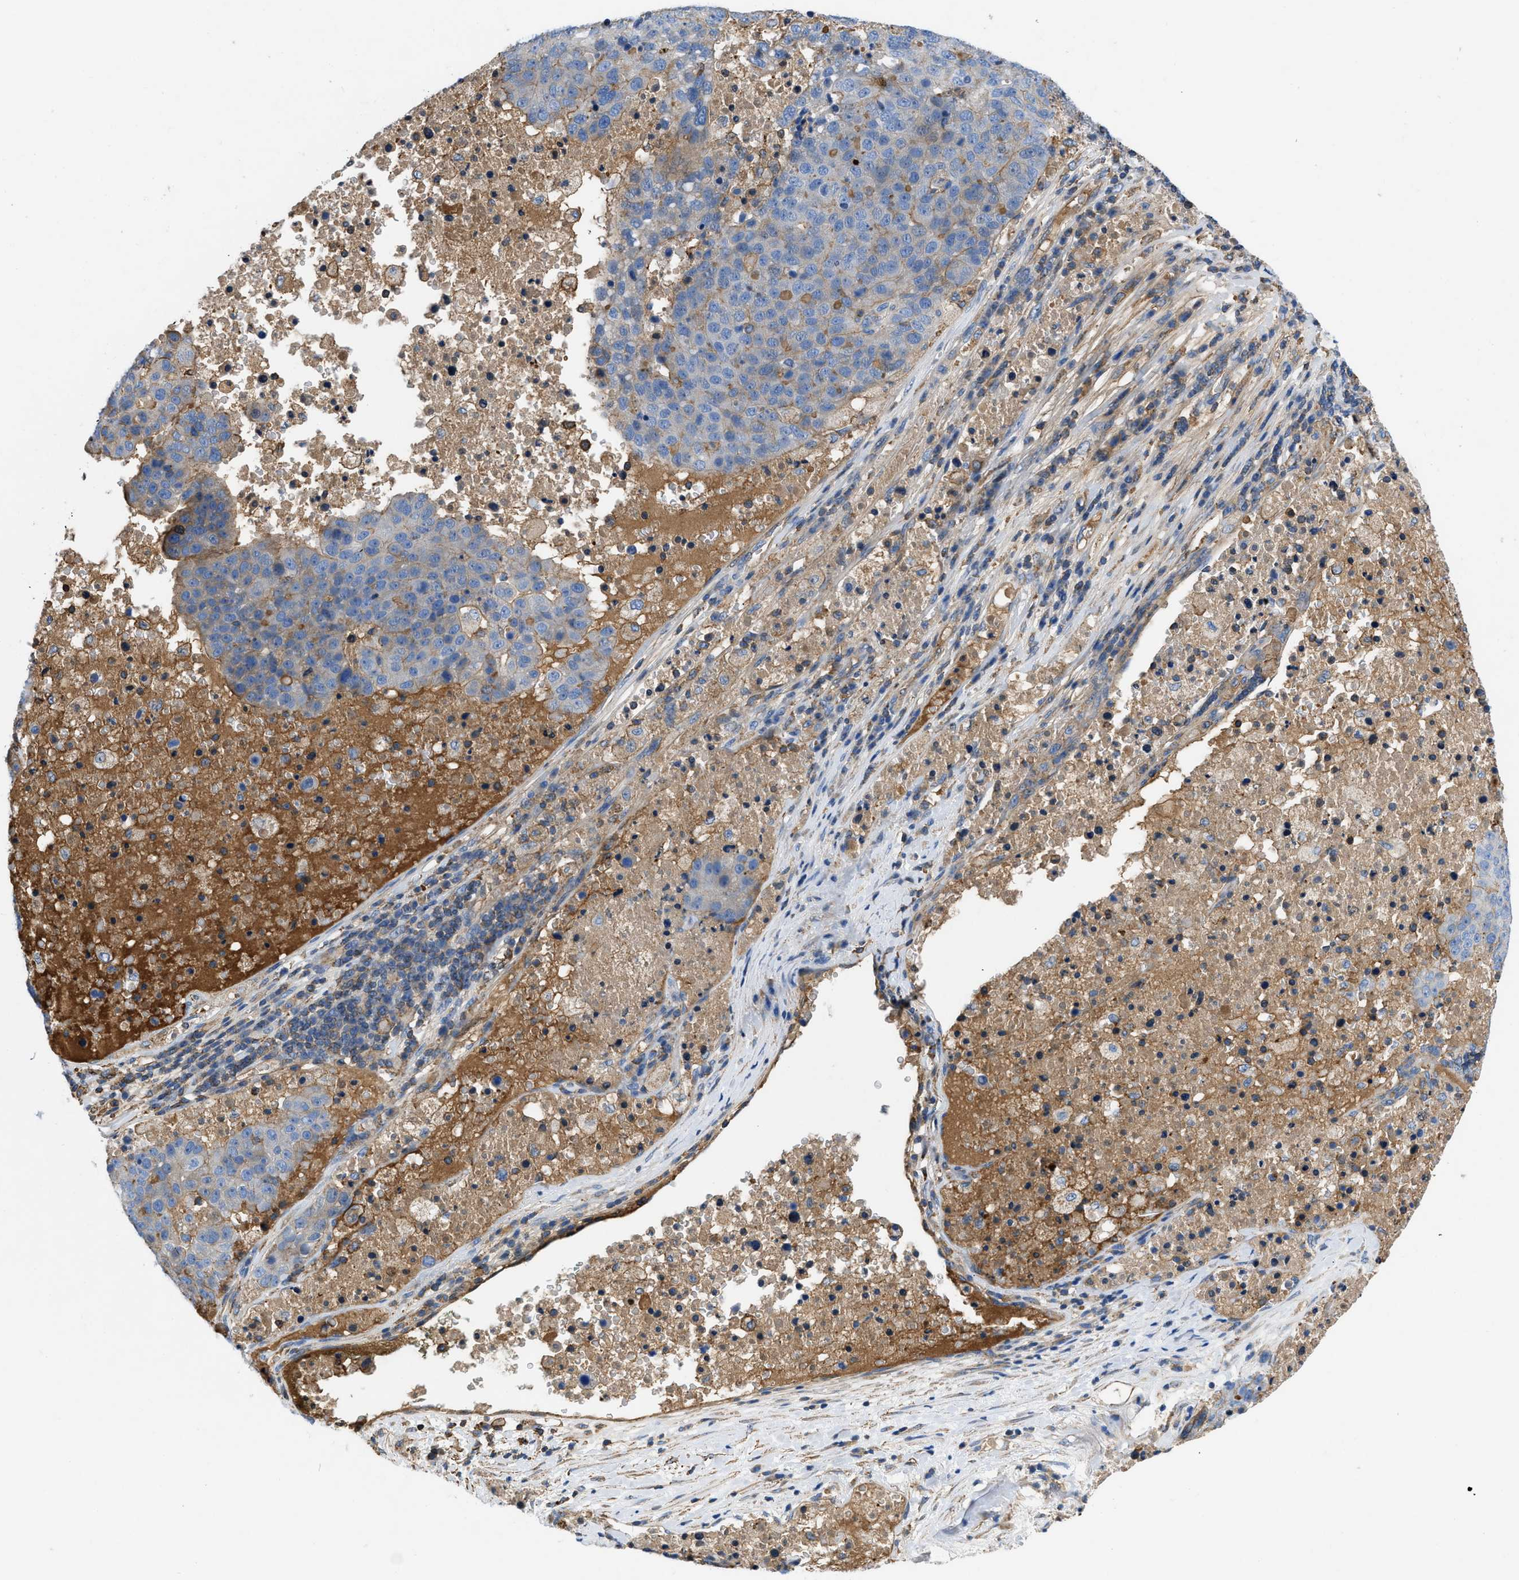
{"staining": {"intensity": "weak", "quantity": "<25%", "location": "cytoplasmic/membranous"}, "tissue": "pancreatic cancer", "cell_type": "Tumor cells", "image_type": "cancer", "snomed": [{"axis": "morphology", "description": "Adenocarcinoma, NOS"}, {"axis": "topography", "description": "Pancreas"}], "caption": "Pancreatic cancer (adenocarcinoma) was stained to show a protein in brown. There is no significant expression in tumor cells. Nuclei are stained in blue.", "gene": "ATP6V0D1", "patient": {"sex": "female", "age": 61}}